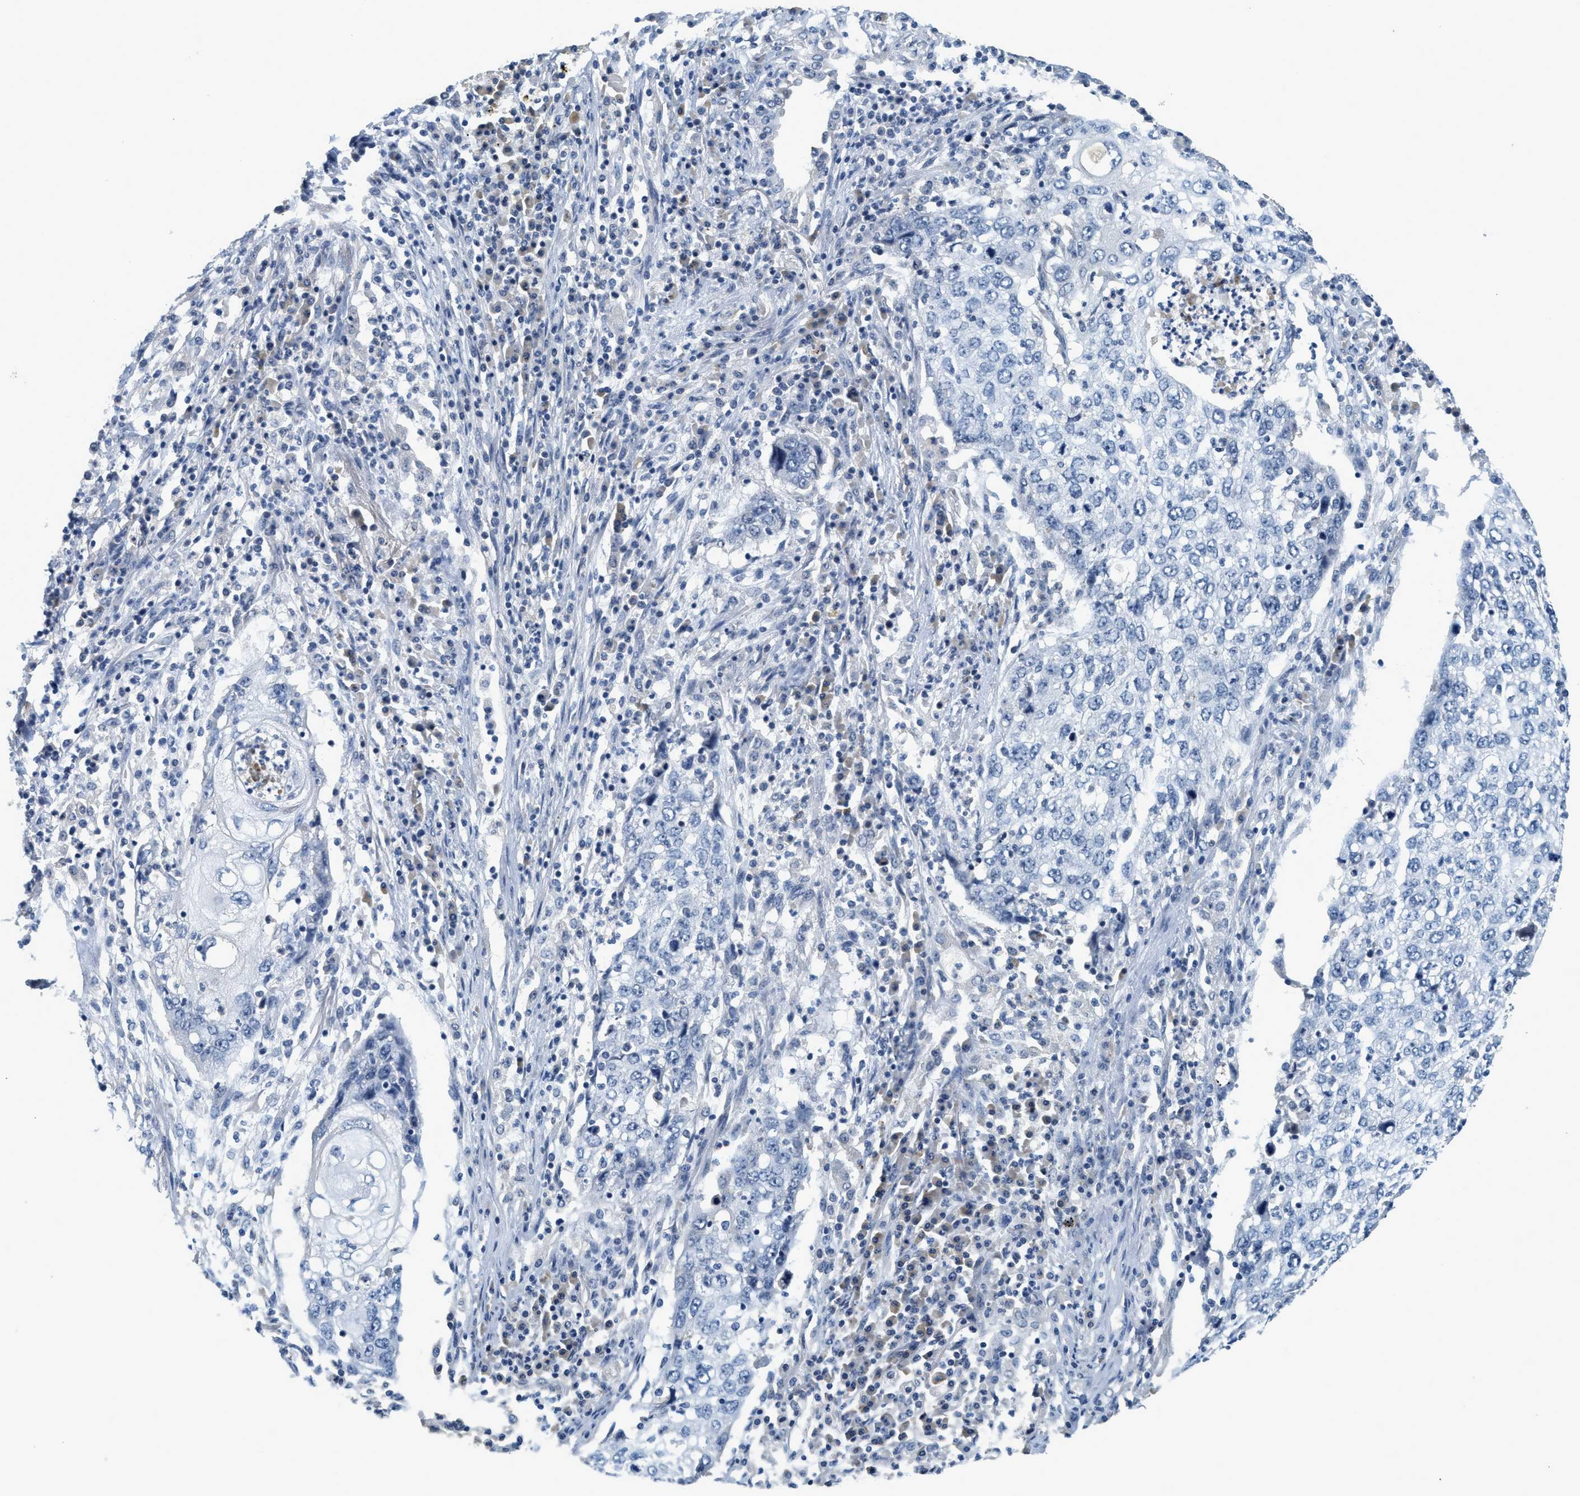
{"staining": {"intensity": "negative", "quantity": "none", "location": "none"}, "tissue": "lung cancer", "cell_type": "Tumor cells", "image_type": "cancer", "snomed": [{"axis": "morphology", "description": "Squamous cell carcinoma, NOS"}, {"axis": "topography", "description": "Lung"}], "caption": "Tumor cells show no significant protein expression in squamous cell carcinoma (lung).", "gene": "MZF1", "patient": {"sex": "female", "age": 63}}